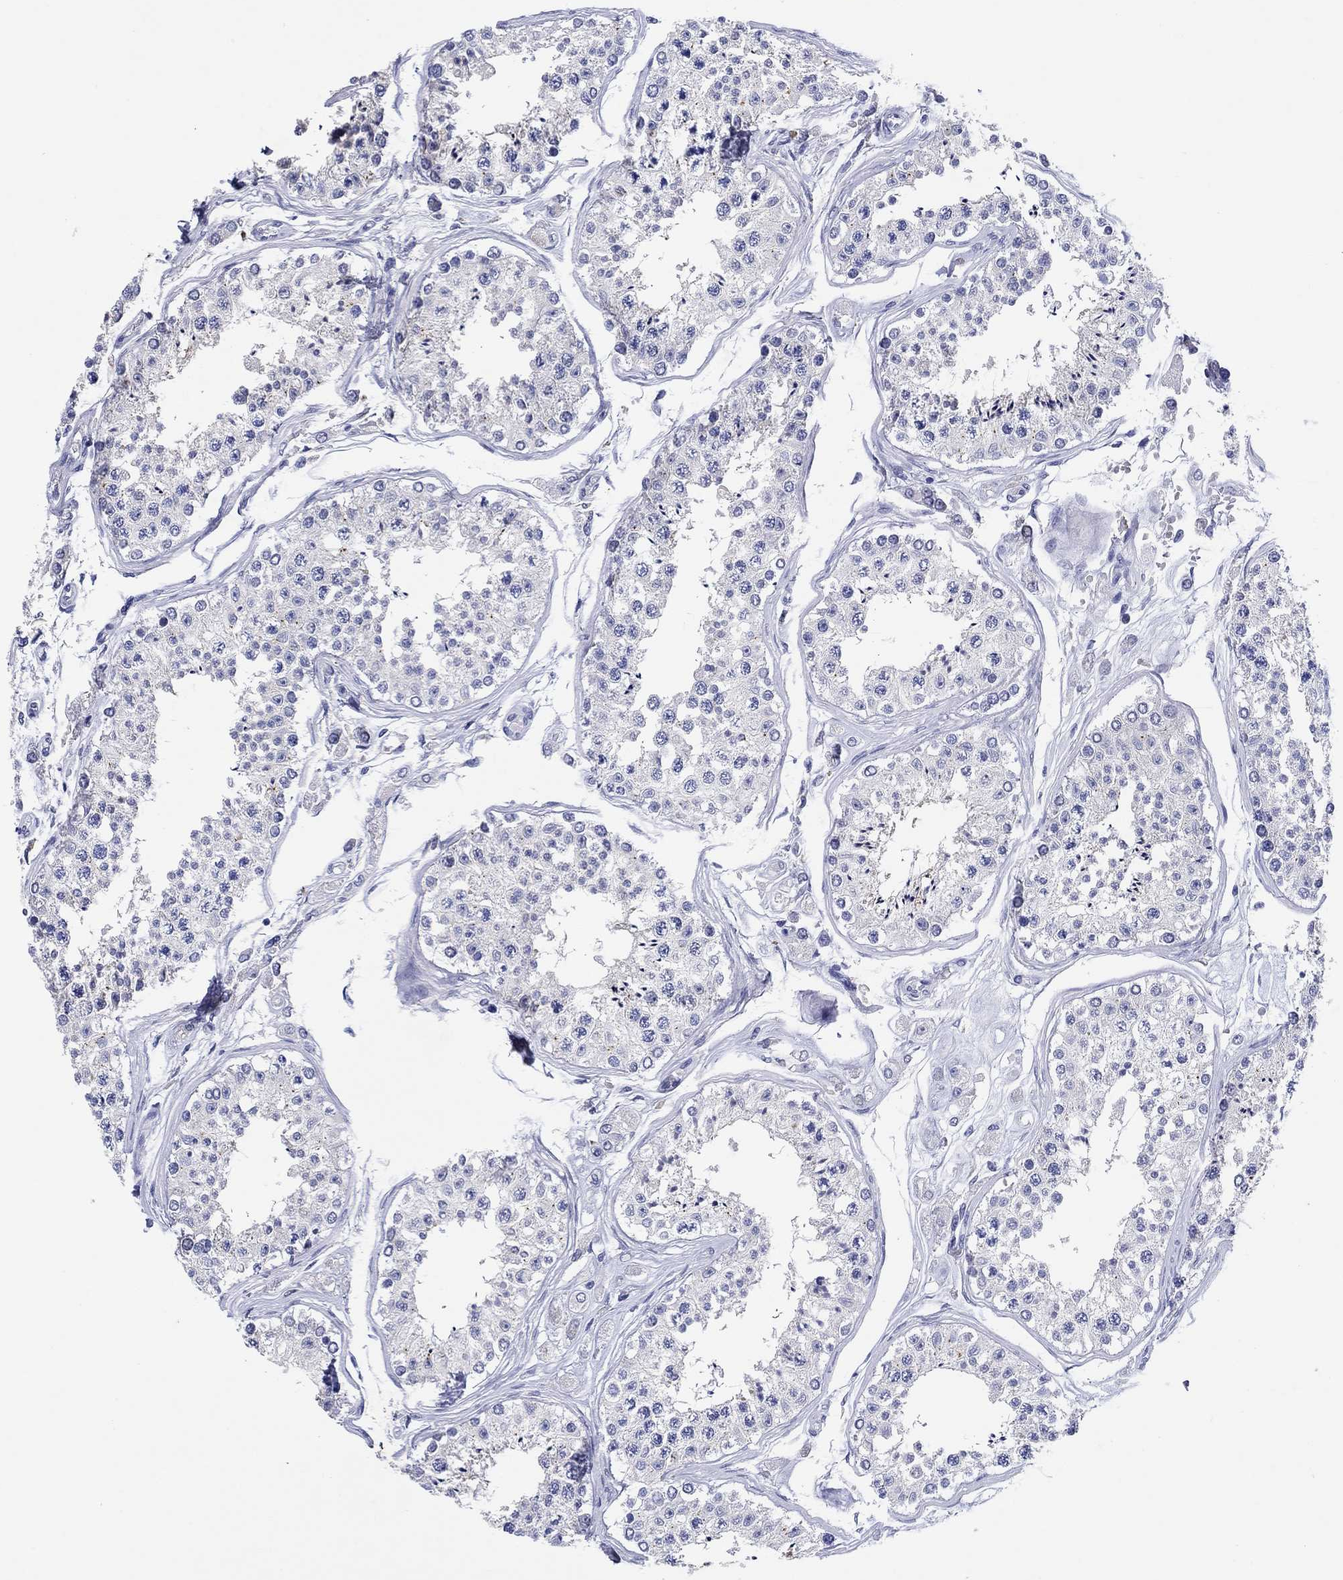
{"staining": {"intensity": "weak", "quantity": "<25%", "location": "cytoplasmic/membranous"}, "tissue": "testis", "cell_type": "Cells in seminiferous ducts", "image_type": "normal", "snomed": [{"axis": "morphology", "description": "Normal tissue, NOS"}, {"axis": "topography", "description": "Testis"}], "caption": "Immunohistochemical staining of normal testis exhibits no significant positivity in cells in seminiferous ducts.", "gene": "HDC", "patient": {"sex": "male", "age": 25}}